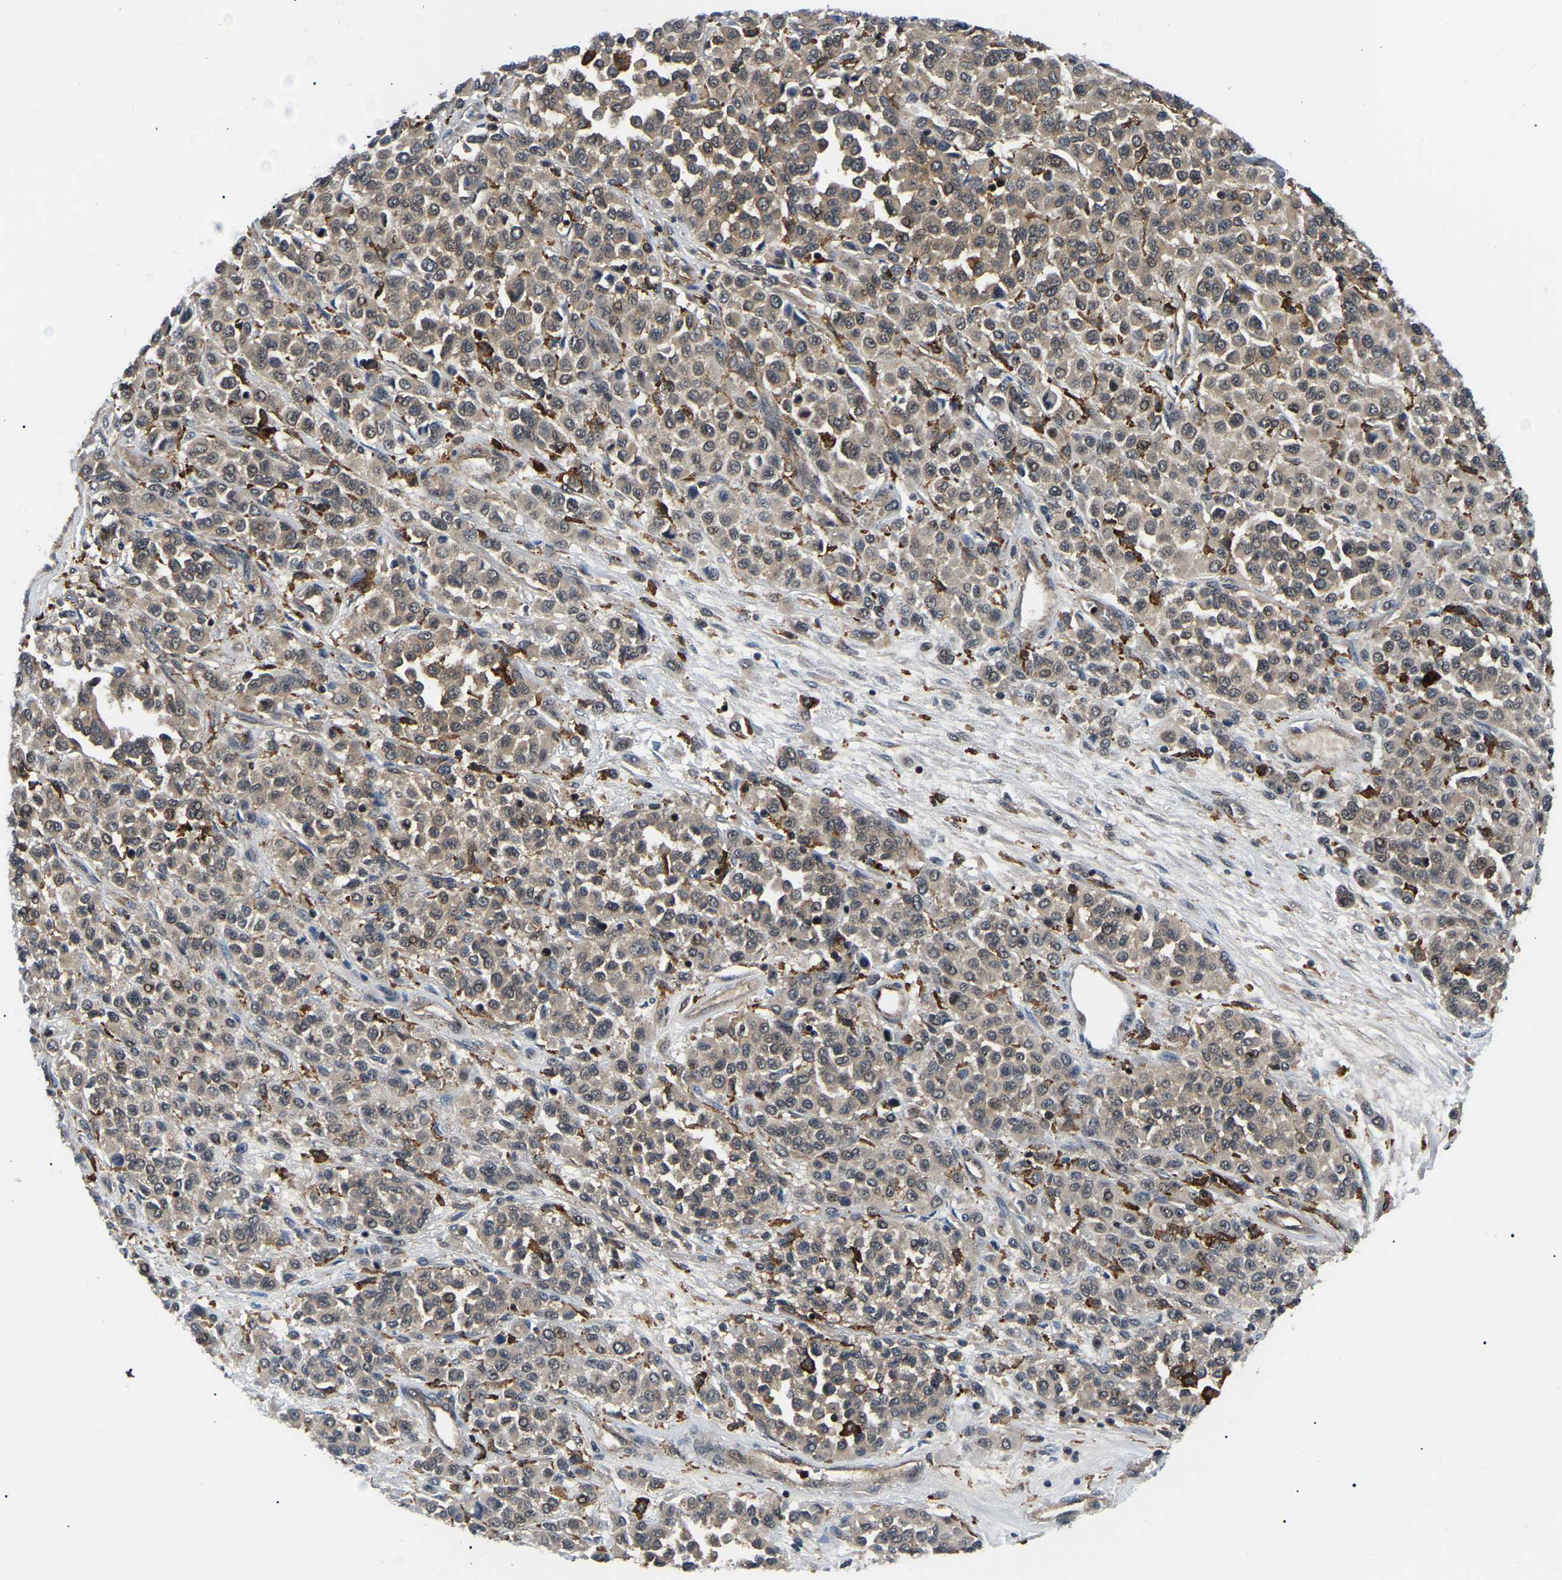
{"staining": {"intensity": "weak", "quantity": ">75%", "location": "cytoplasmic/membranous"}, "tissue": "melanoma", "cell_type": "Tumor cells", "image_type": "cancer", "snomed": [{"axis": "morphology", "description": "Malignant melanoma, Metastatic site"}, {"axis": "topography", "description": "Pancreas"}], "caption": "Melanoma stained with DAB (3,3'-diaminobenzidine) immunohistochemistry (IHC) exhibits low levels of weak cytoplasmic/membranous expression in approximately >75% of tumor cells.", "gene": "RRP1B", "patient": {"sex": "female", "age": 30}}